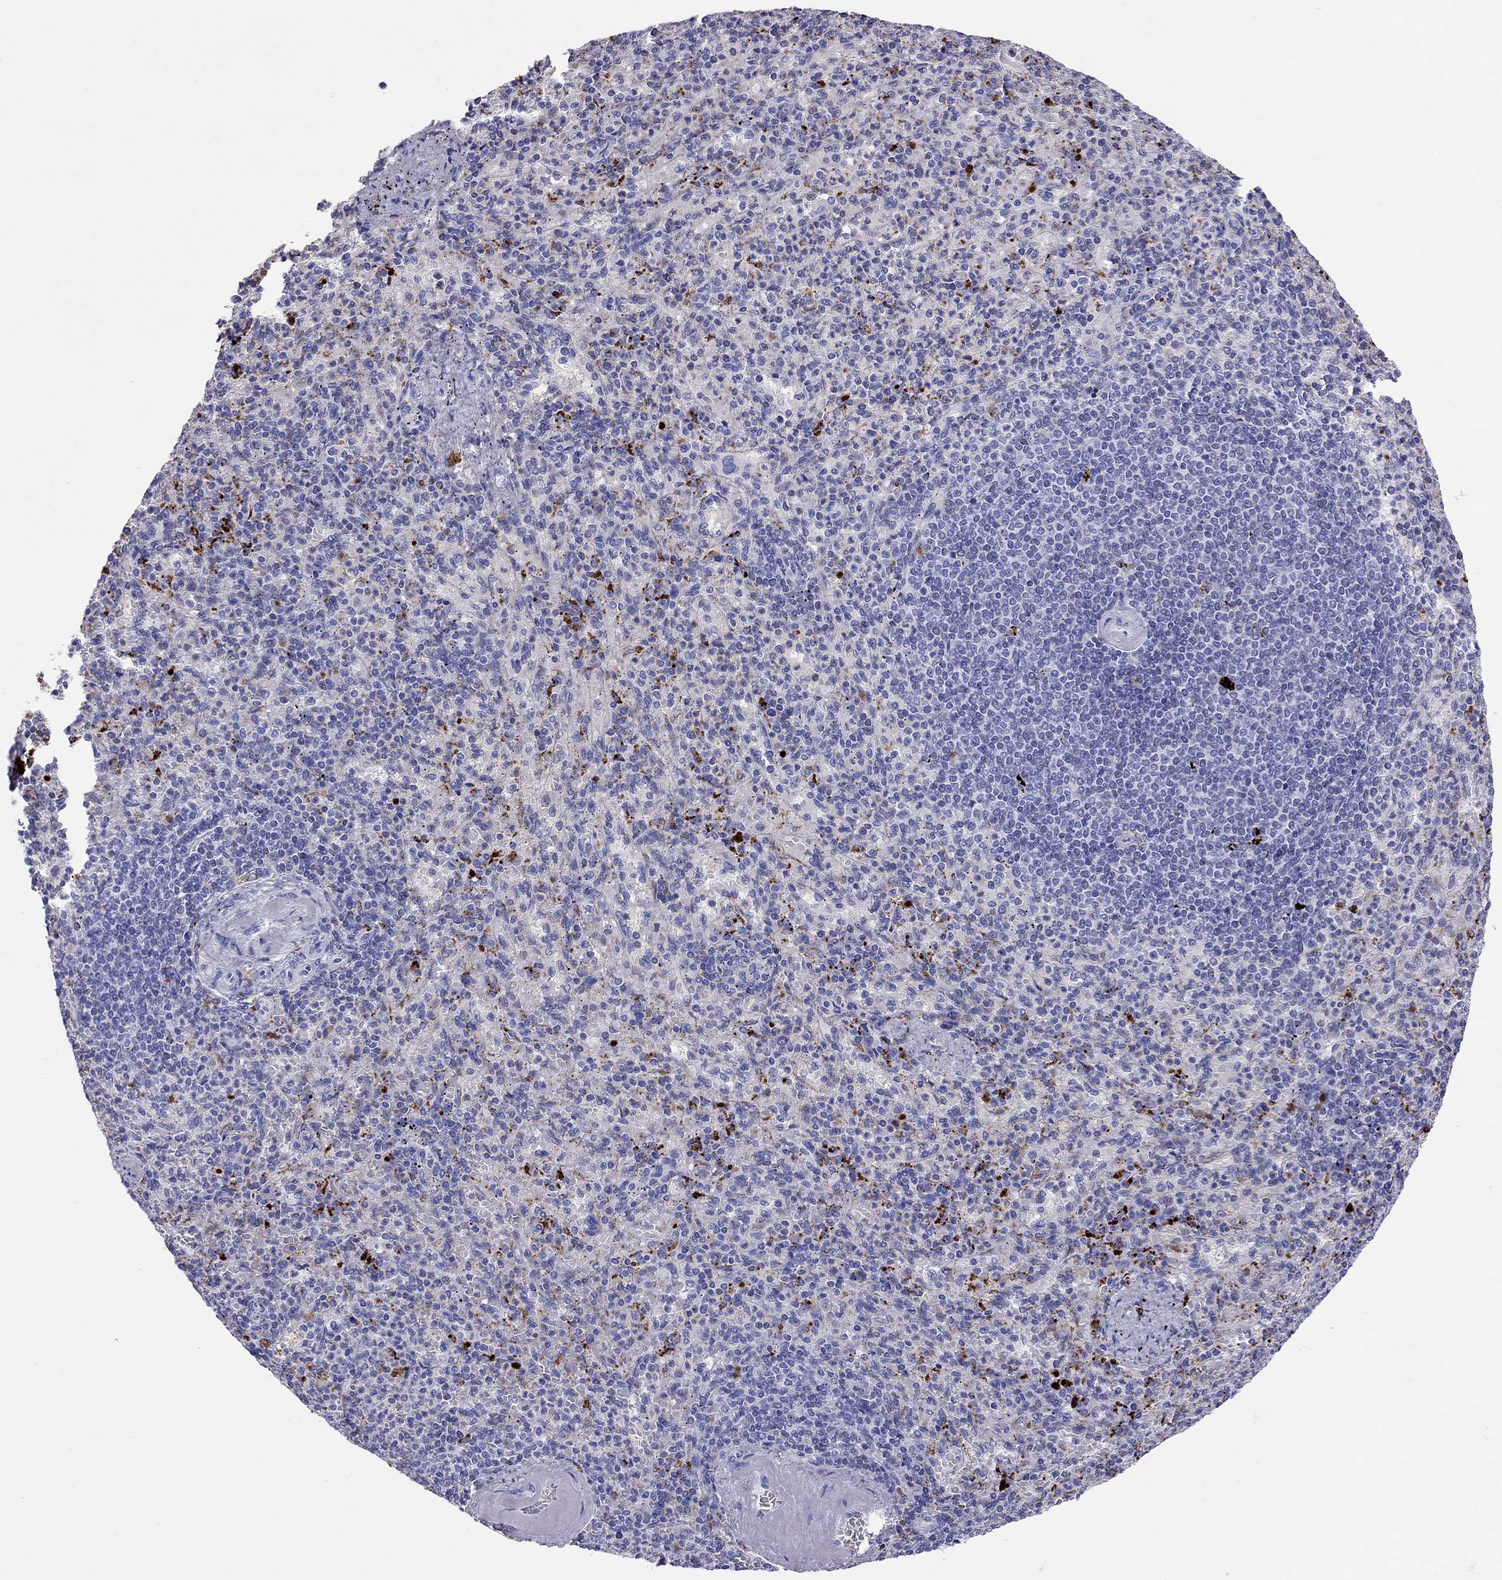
{"staining": {"intensity": "strong", "quantity": "<25%", "location": "cytoplasmic/membranous"}, "tissue": "spleen", "cell_type": "Cells in red pulp", "image_type": "normal", "snomed": [{"axis": "morphology", "description": "Normal tissue, NOS"}, {"axis": "topography", "description": "Spleen"}], "caption": "Immunohistochemical staining of normal spleen shows strong cytoplasmic/membranous protein staining in about <25% of cells in red pulp.", "gene": "SERPINA3", "patient": {"sex": "female", "age": 74}}